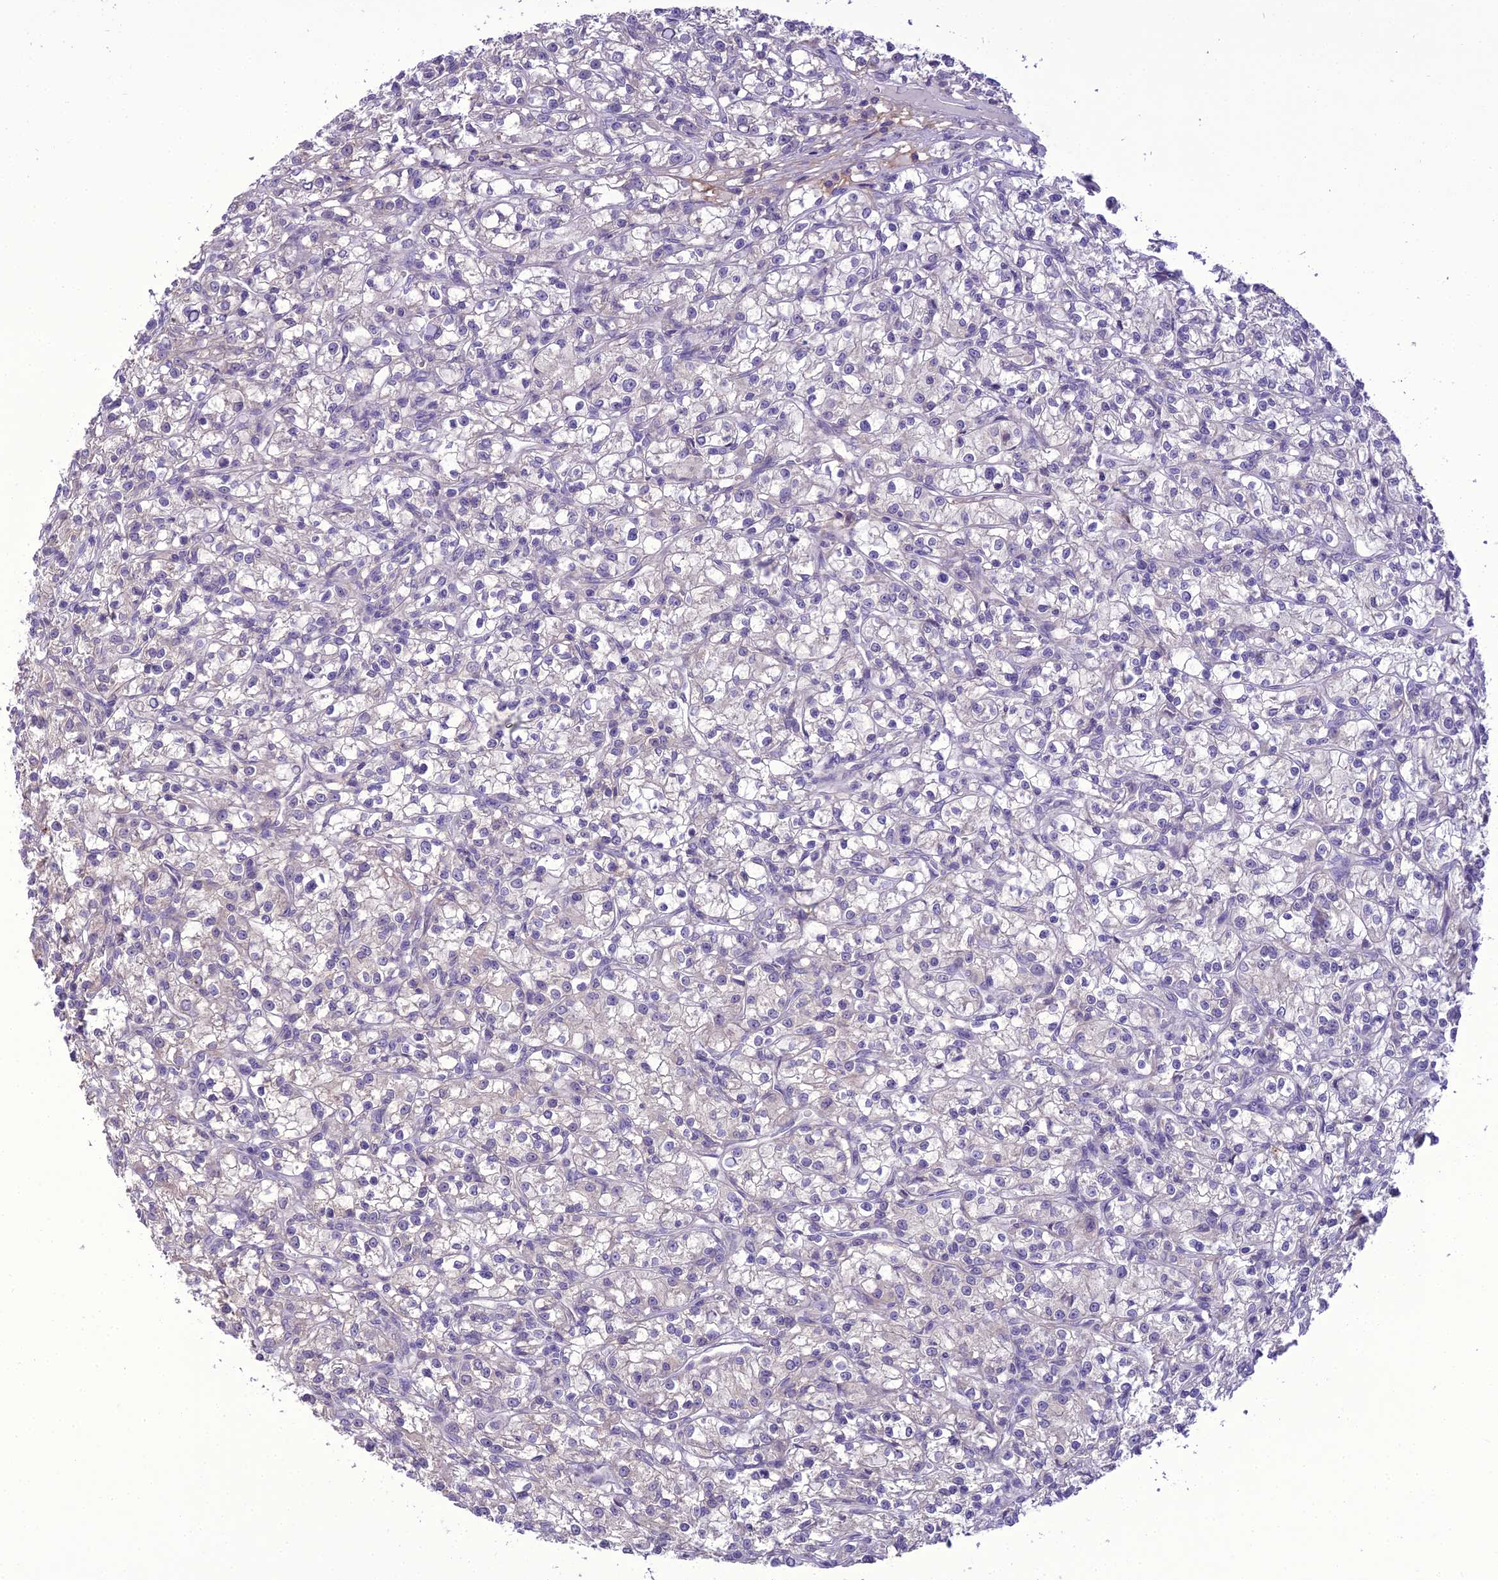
{"staining": {"intensity": "negative", "quantity": "none", "location": "none"}, "tissue": "renal cancer", "cell_type": "Tumor cells", "image_type": "cancer", "snomed": [{"axis": "morphology", "description": "Adenocarcinoma, NOS"}, {"axis": "topography", "description": "Kidney"}], "caption": "There is no significant positivity in tumor cells of renal cancer (adenocarcinoma).", "gene": "SCRT1", "patient": {"sex": "female", "age": 59}}